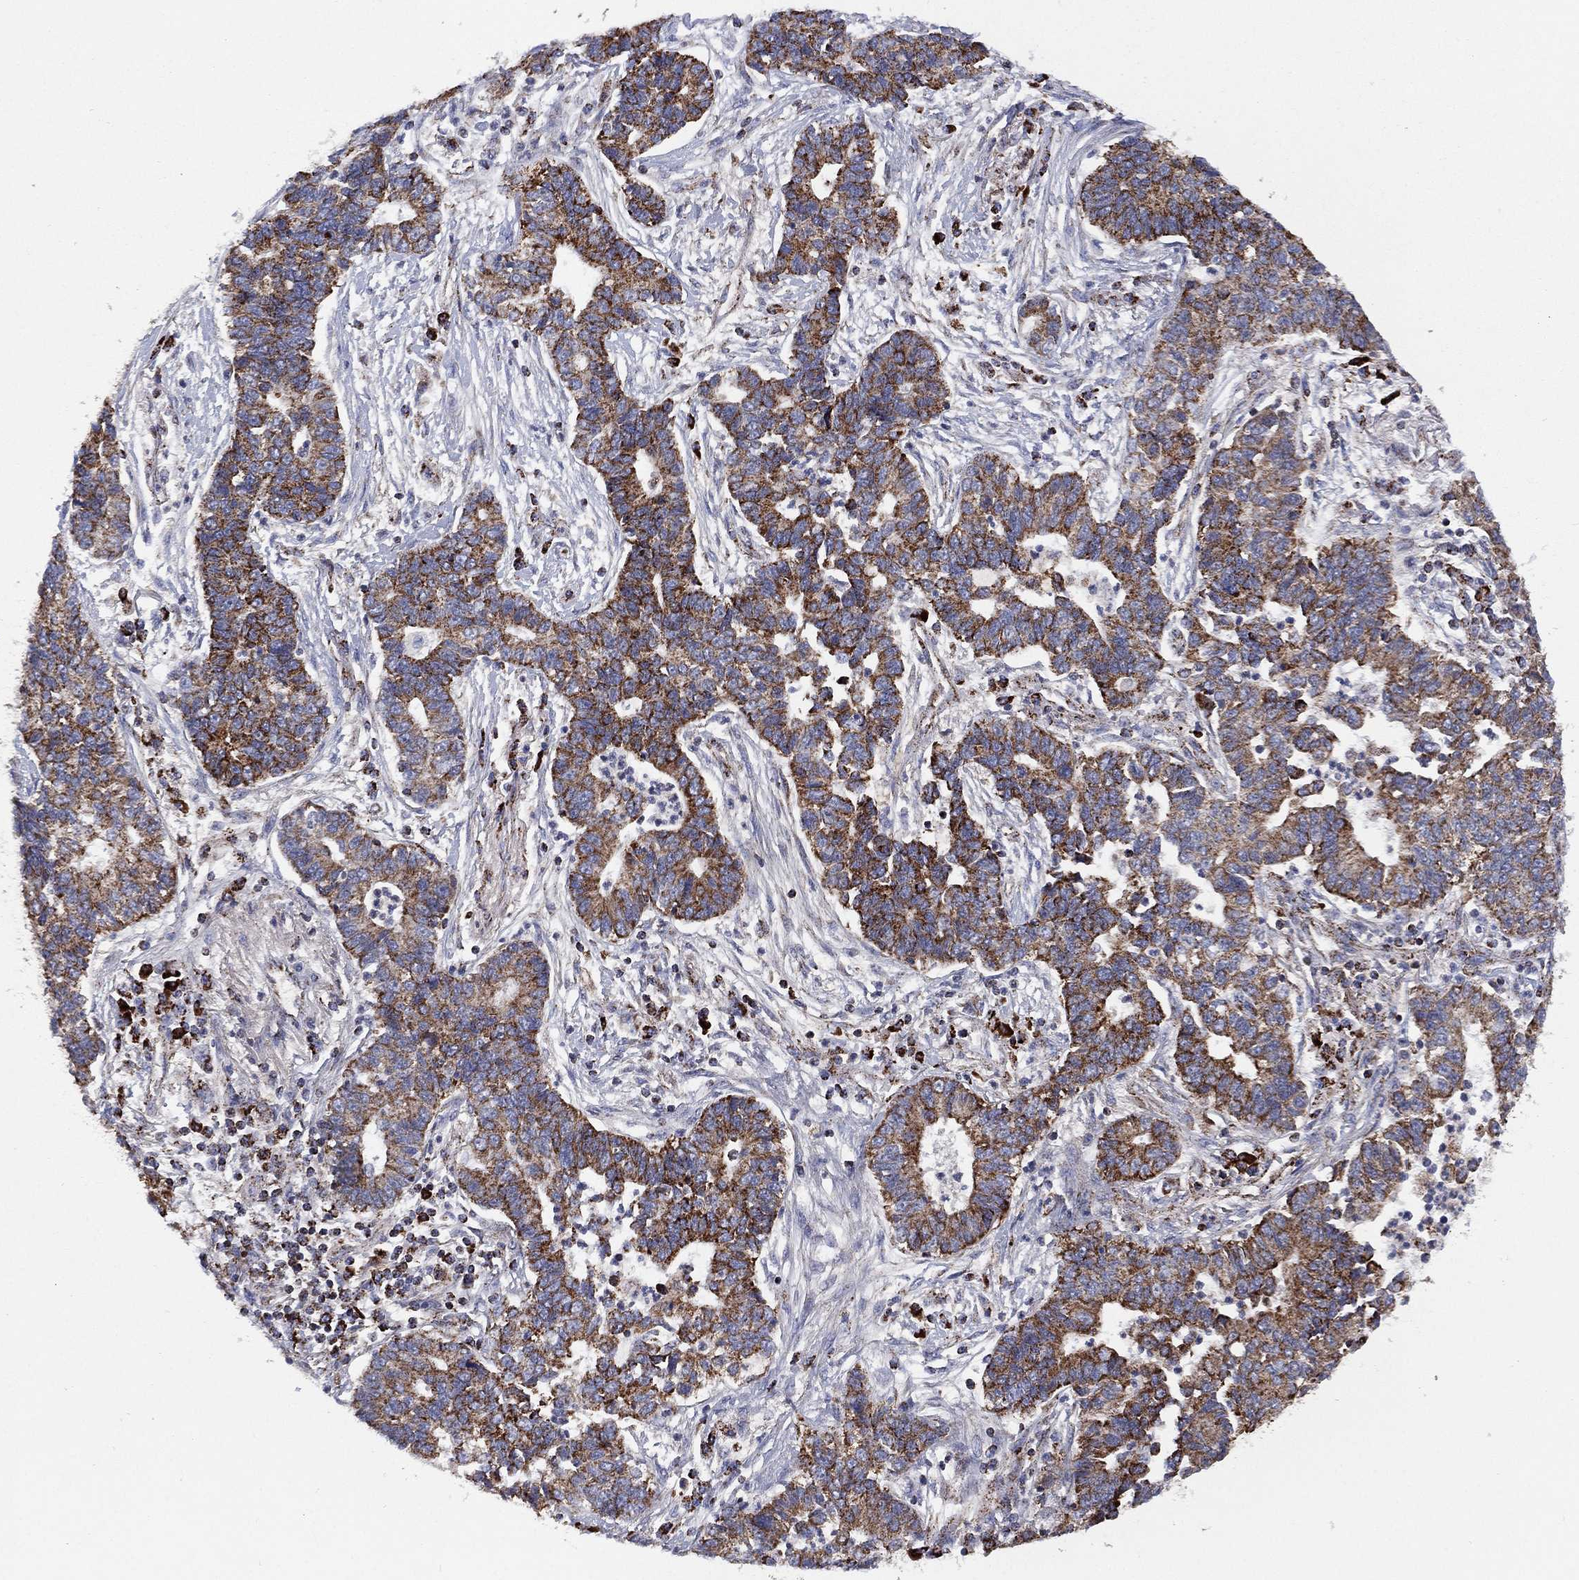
{"staining": {"intensity": "strong", "quantity": ">75%", "location": "cytoplasmic/membranous"}, "tissue": "lung cancer", "cell_type": "Tumor cells", "image_type": "cancer", "snomed": [{"axis": "morphology", "description": "Adenocarcinoma, NOS"}, {"axis": "topography", "description": "Lung"}], "caption": "About >75% of tumor cells in lung adenocarcinoma show strong cytoplasmic/membranous protein expression as visualized by brown immunohistochemical staining.", "gene": "PPP2R5A", "patient": {"sex": "female", "age": 57}}